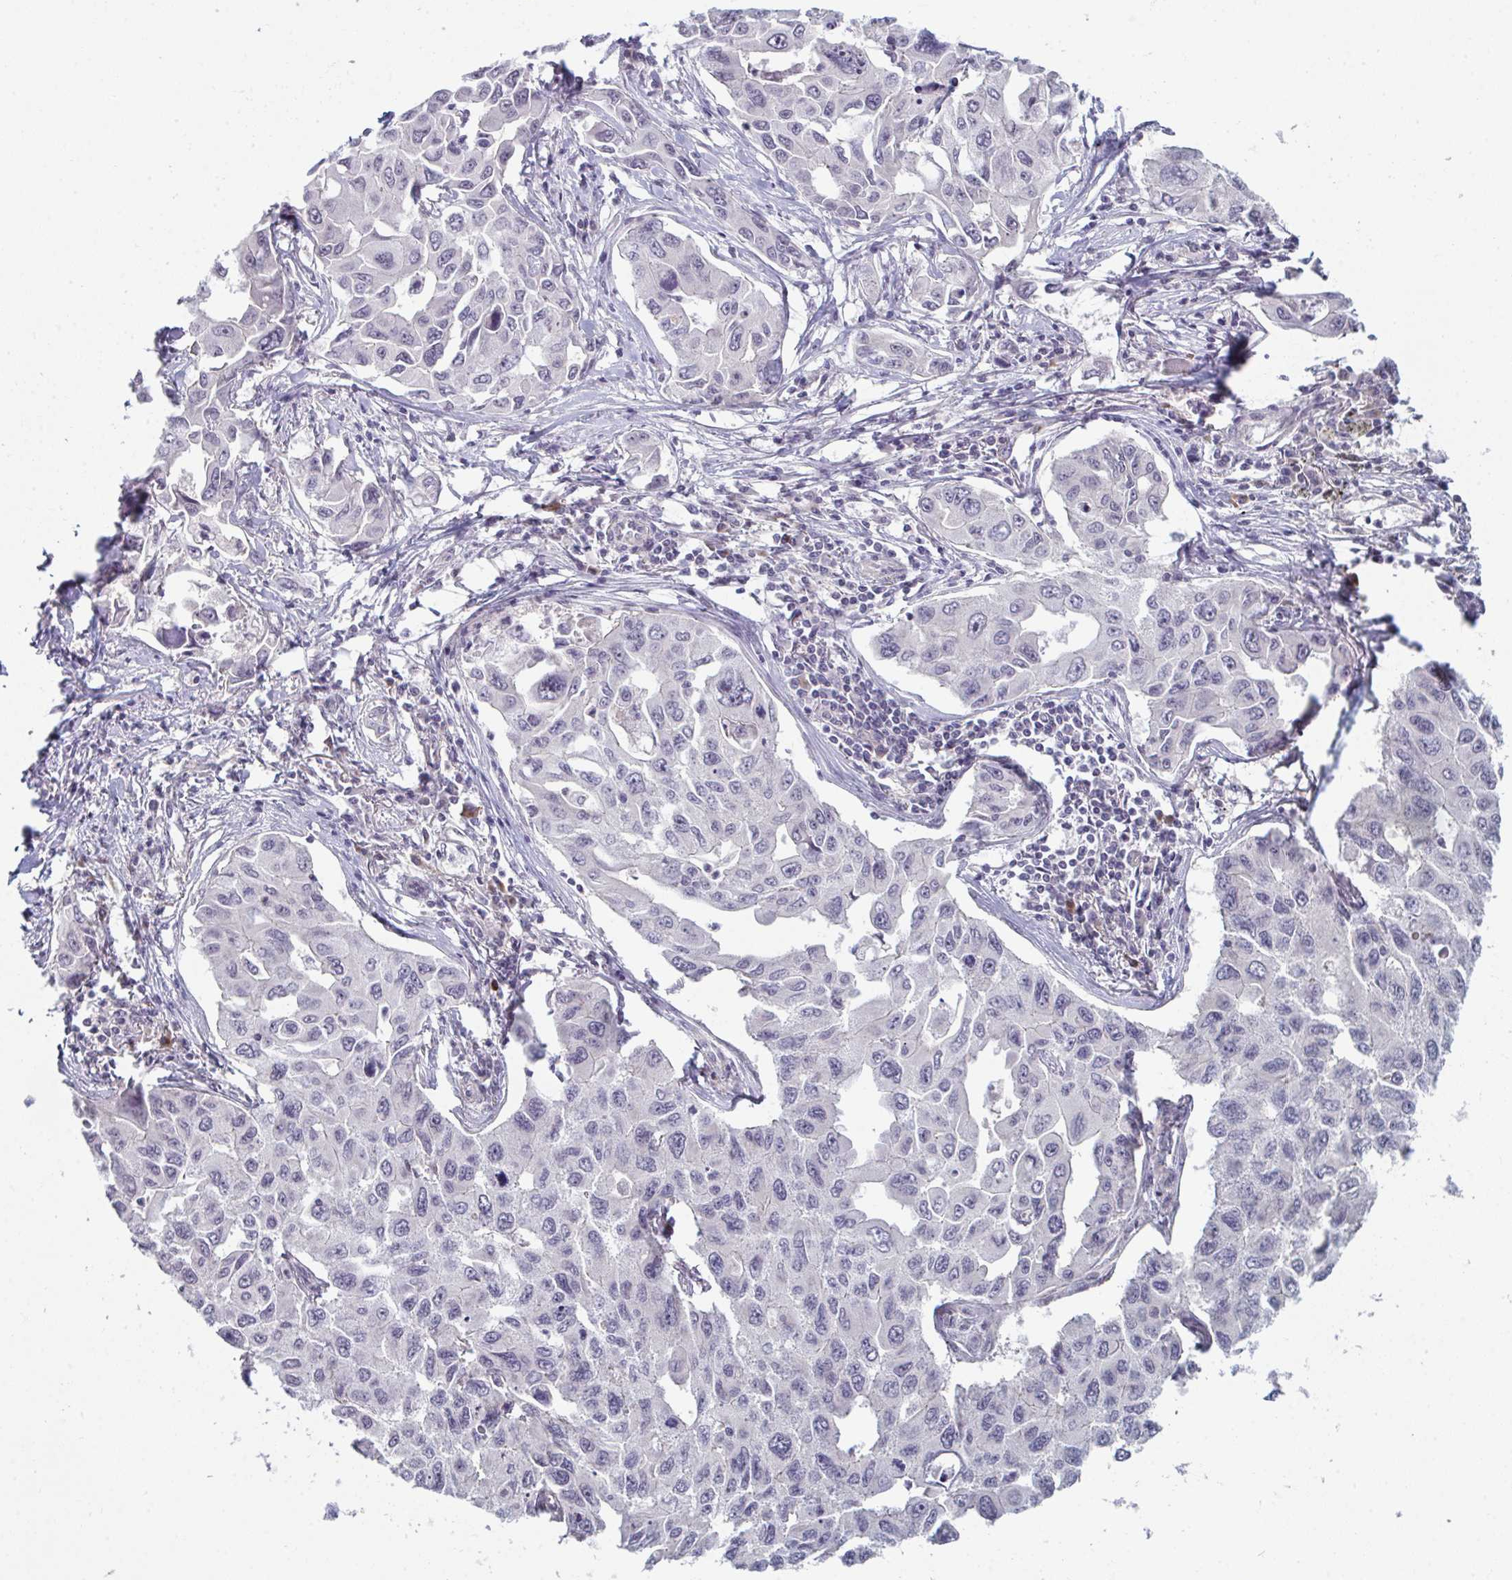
{"staining": {"intensity": "negative", "quantity": "none", "location": "none"}, "tissue": "lung cancer", "cell_type": "Tumor cells", "image_type": "cancer", "snomed": [{"axis": "morphology", "description": "Adenocarcinoma, NOS"}, {"axis": "topography", "description": "Lung"}], "caption": "This is an immunohistochemistry (IHC) image of adenocarcinoma (lung). There is no positivity in tumor cells.", "gene": "ZNF214", "patient": {"sex": "male", "age": 64}}